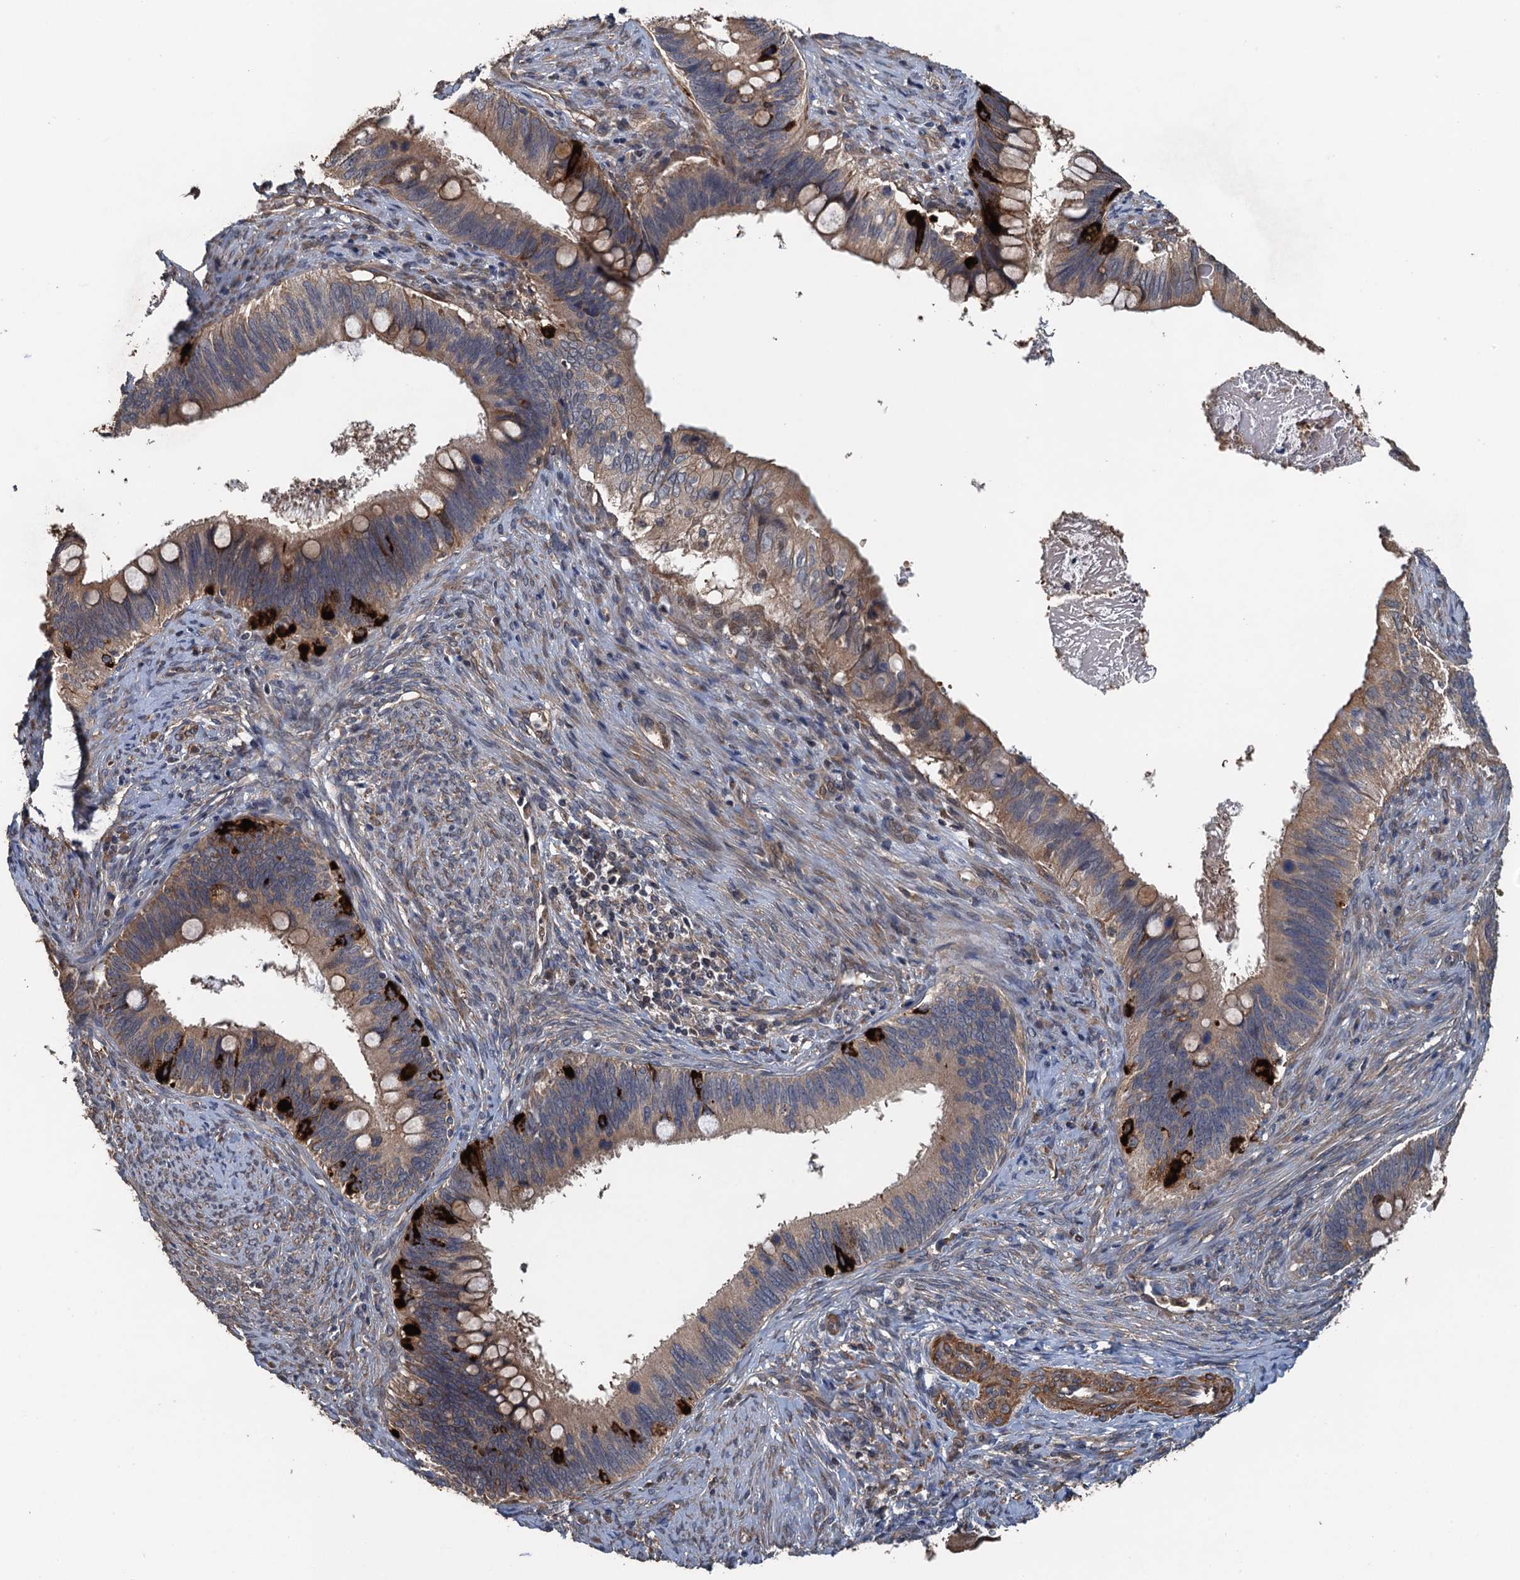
{"staining": {"intensity": "moderate", "quantity": ">75%", "location": "cytoplasmic/membranous"}, "tissue": "cervical cancer", "cell_type": "Tumor cells", "image_type": "cancer", "snomed": [{"axis": "morphology", "description": "Adenocarcinoma, NOS"}, {"axis": "topography", "description": "Cervix"}], "caption": "An immunohistochemistry image of tumor tissue is shown. Protein staining in brown highlights moderate cytoplasmic/membranous positivity in cervical cancer (adenocarcinoma) within tumor cells.", "gene": "MEAK7", "patient": {"sex": "female", "age": 42}}